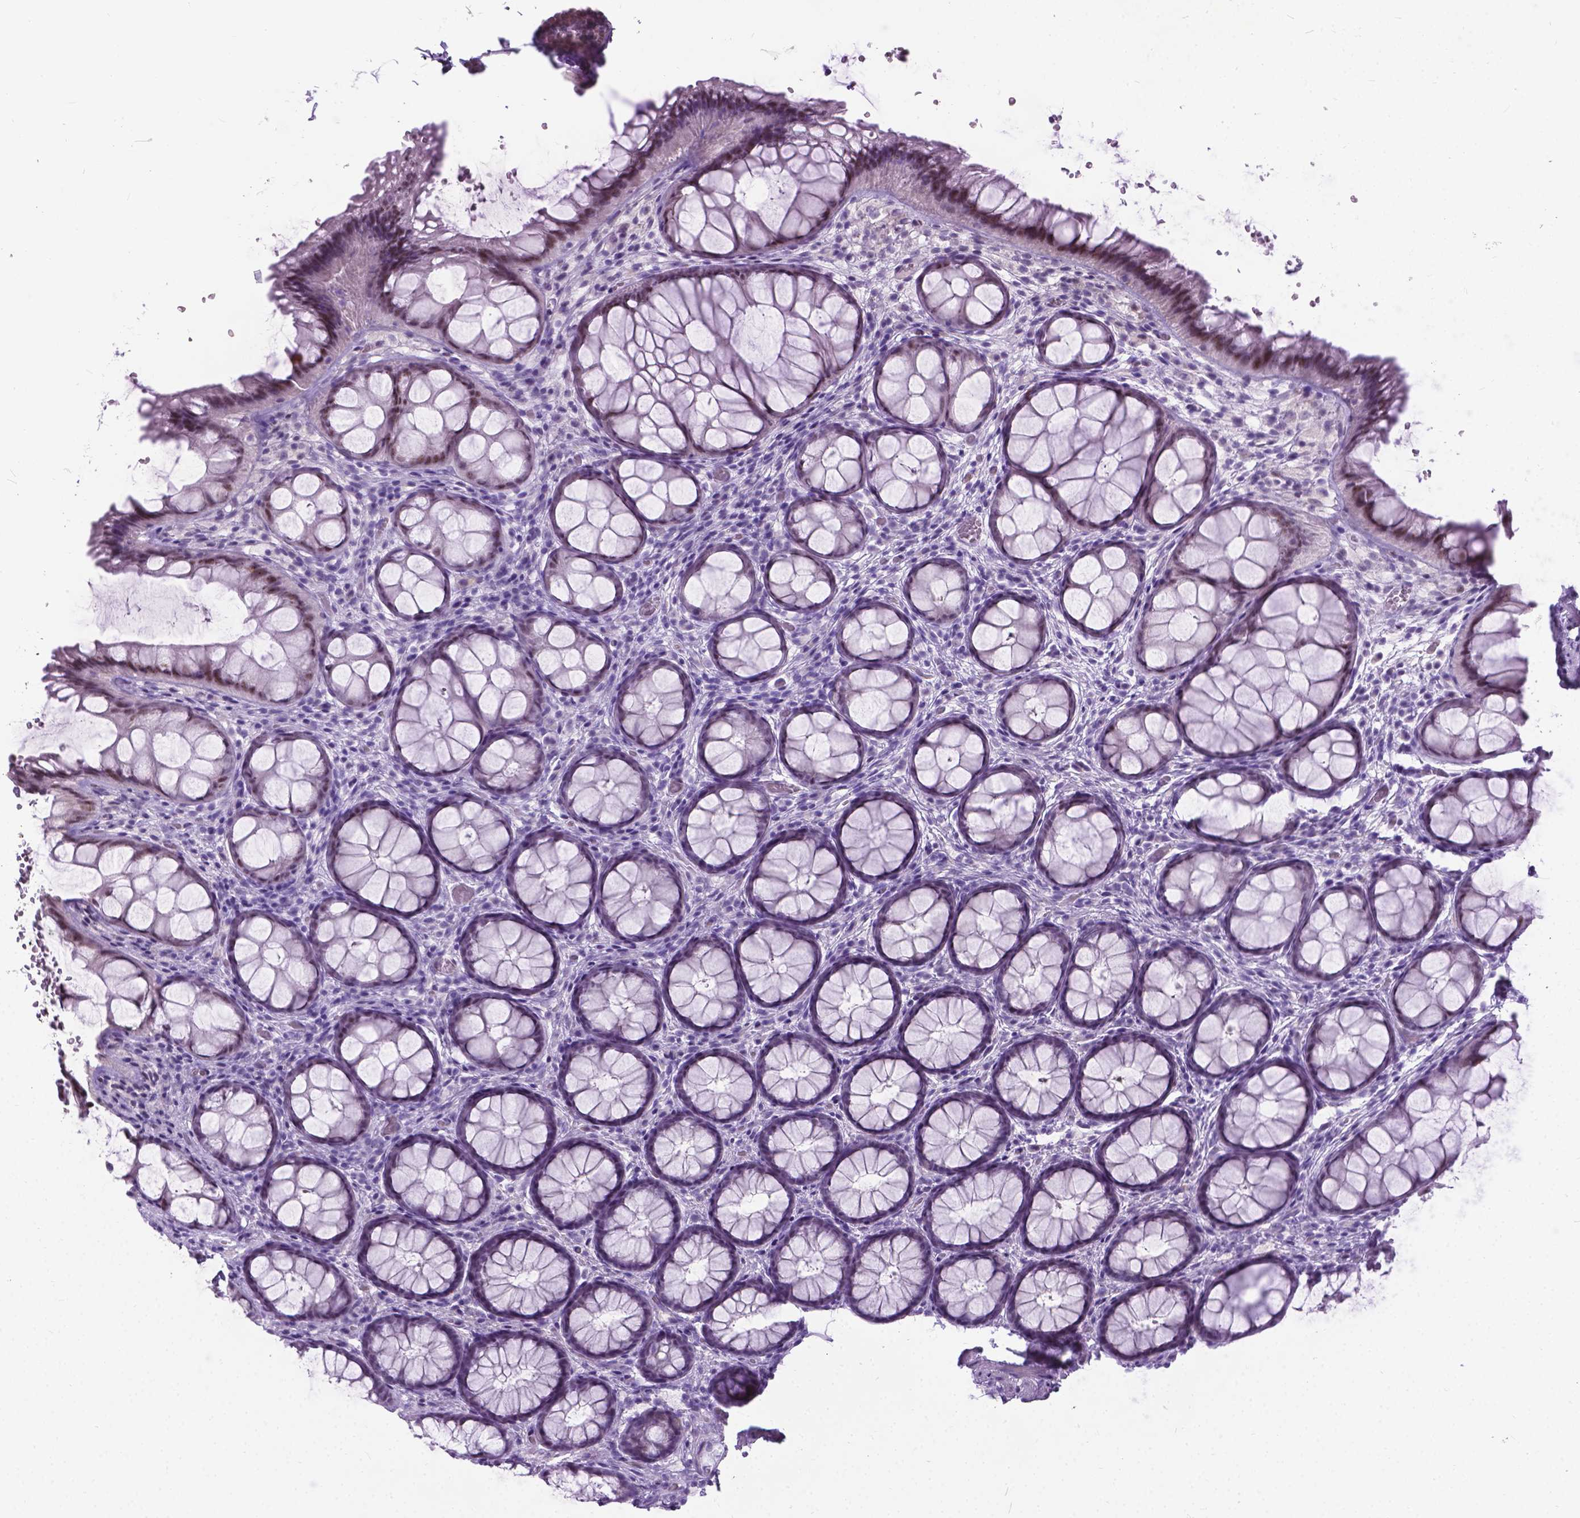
{"staining": {"intensity": "weak", "quantity": "25%-75%", "location": "nuclear"}, "tissue": "rectum", "cell_type": "Glandular cells", "image_type": "normal", "snomed": [{"axis": "morphology", "description": "Normal tissue, NOS"}, {"axis": "topography", "description": "Rectum"}], "caption": "IHC photomicrograph of normal rectum: human rectum stained using immunohistochemistry (IHC) reveals low levels of weak protein expression localized specifically in the nuclear of glandular cells, appearing as a nuclear brown color.", "gene": "PROB1", "patient": {"sex": "female", "age": 62}}